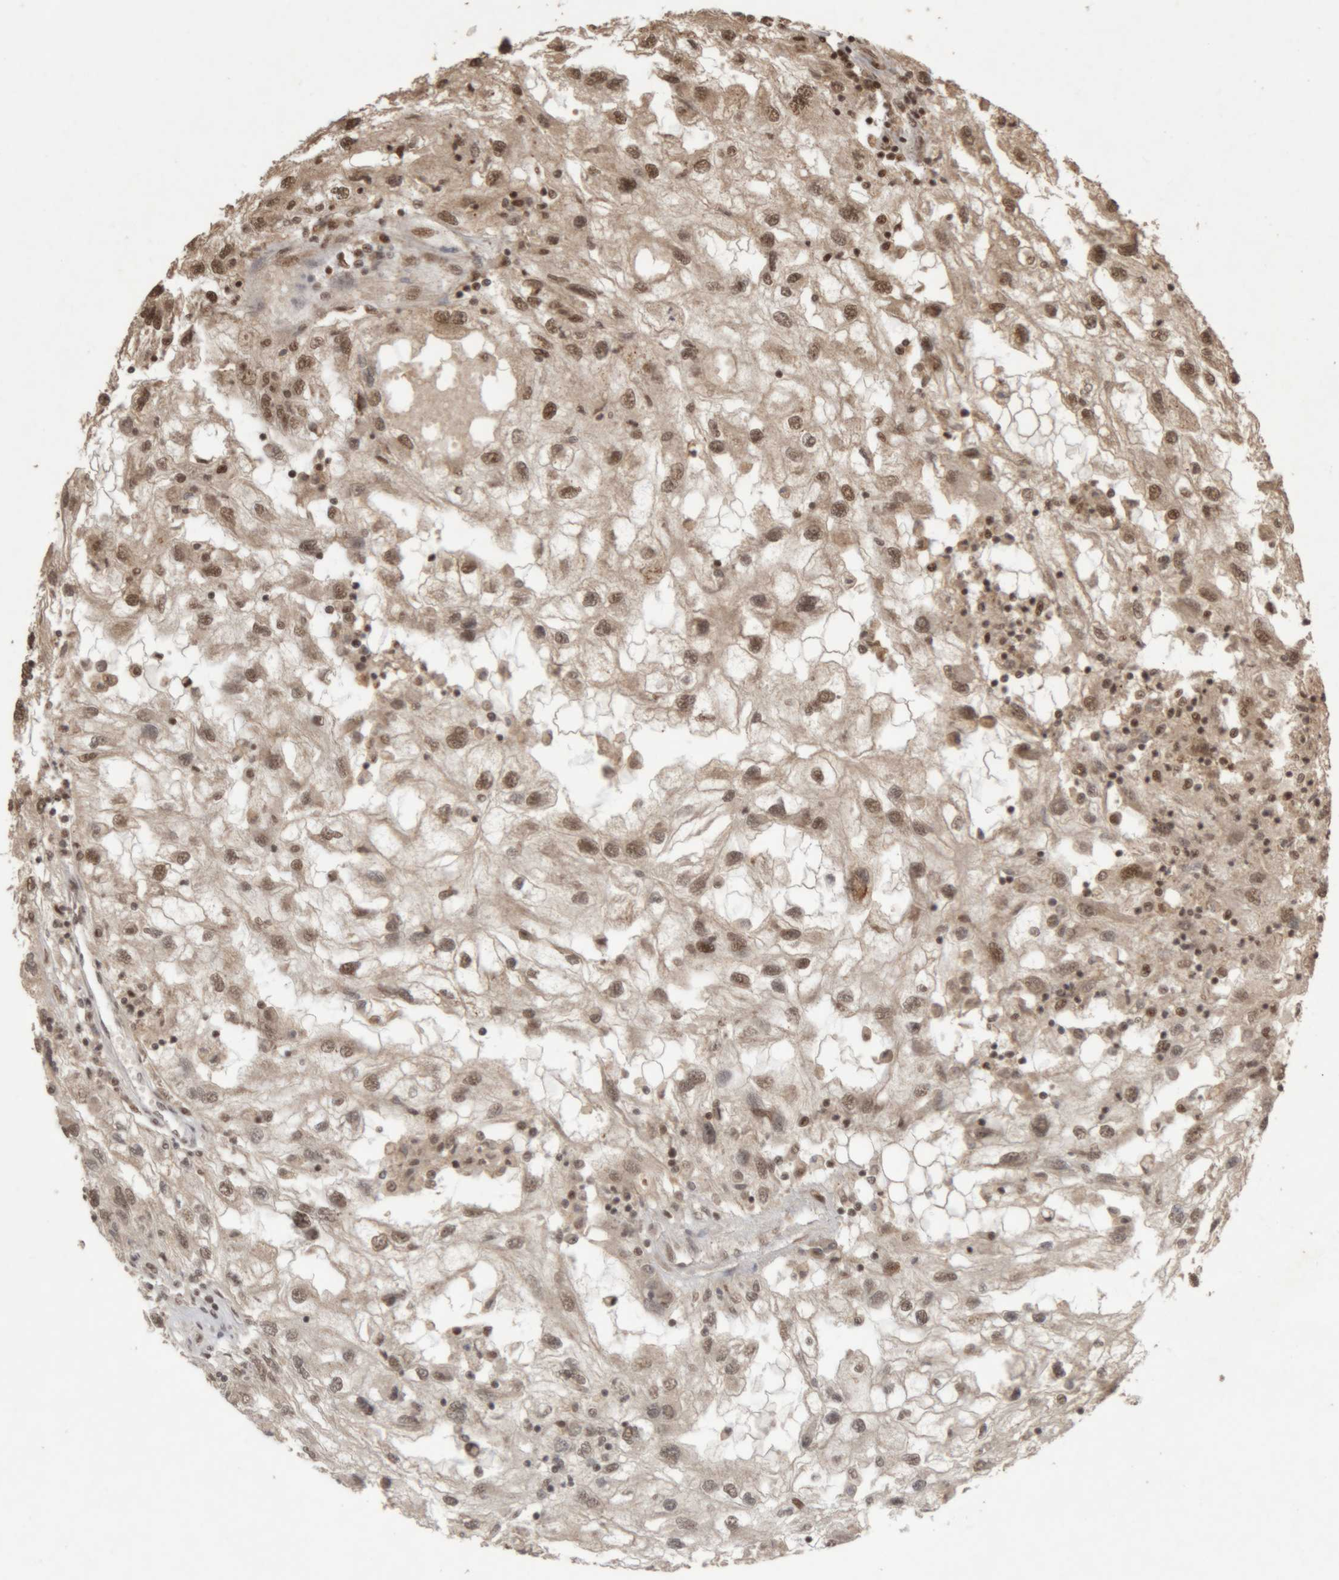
{"staining": {"intensity": "moderate", "quantity": ">75%", "location": "nuclear"}, "tissue": "renal cancer", "cell_type": "Tumor cells", "image_type": "cancer", "snomed": [{"axis": "morphology", "description": "Normal tissue, NOS"}, {"axis": "morphology", "description": "Adenocarcinoma, NOS"}, {"axis": "topography", "description": "Kidney"}], "caption": "Immunohistochemical staining of renal cancer reveals medium levels of moderate nuclear protein staining in approximately >75% of tumor cells. The staining was performed using DAB (3,3'-diaminobenzidine) to visualize the protein expression in brown, while the nuclei were stained in blue with hematoxylin (Magnification: 20x).", "gene": "KEAP1", "patient": {"sex": "male", "age": 71}}